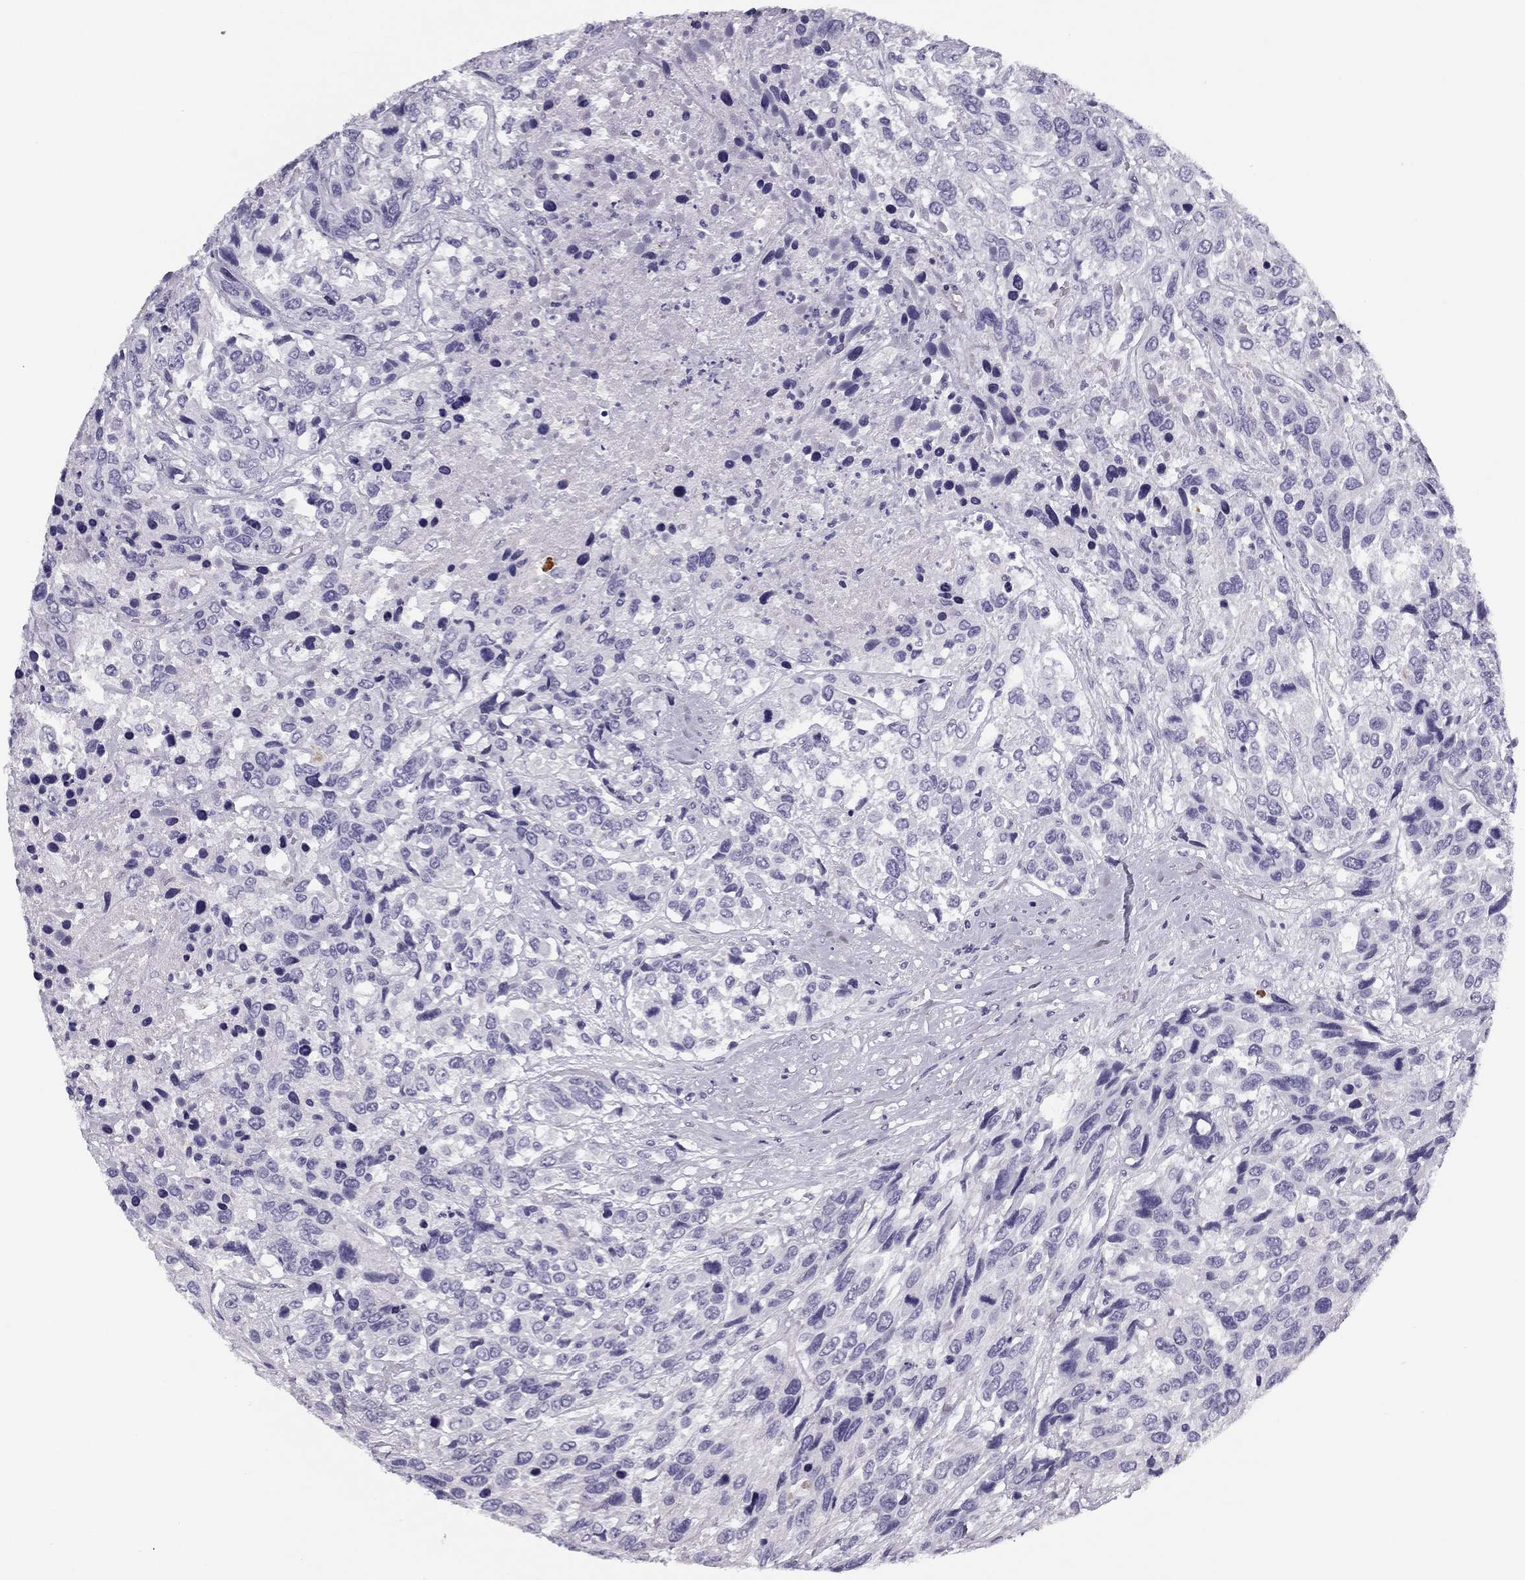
{"staining": {"intensity": "negative", "quantity": "none", "location": "none"}, "tissue": "urothelial cancer", "cell_type": "Tumor cells", "image_type": "cancer", "snomed": [{"axis": "morphology", "description": "Urothelial carcinoma, High grade"}, {"axis": "topography", "description": "Urinary bladder"}], "caption": "This is a photomicrograph of IHC staining of urothelial cancer, which shows no expression in tumor cells.", "gene": "MC5R", "patient": {"sex": "female", "age": 70}}